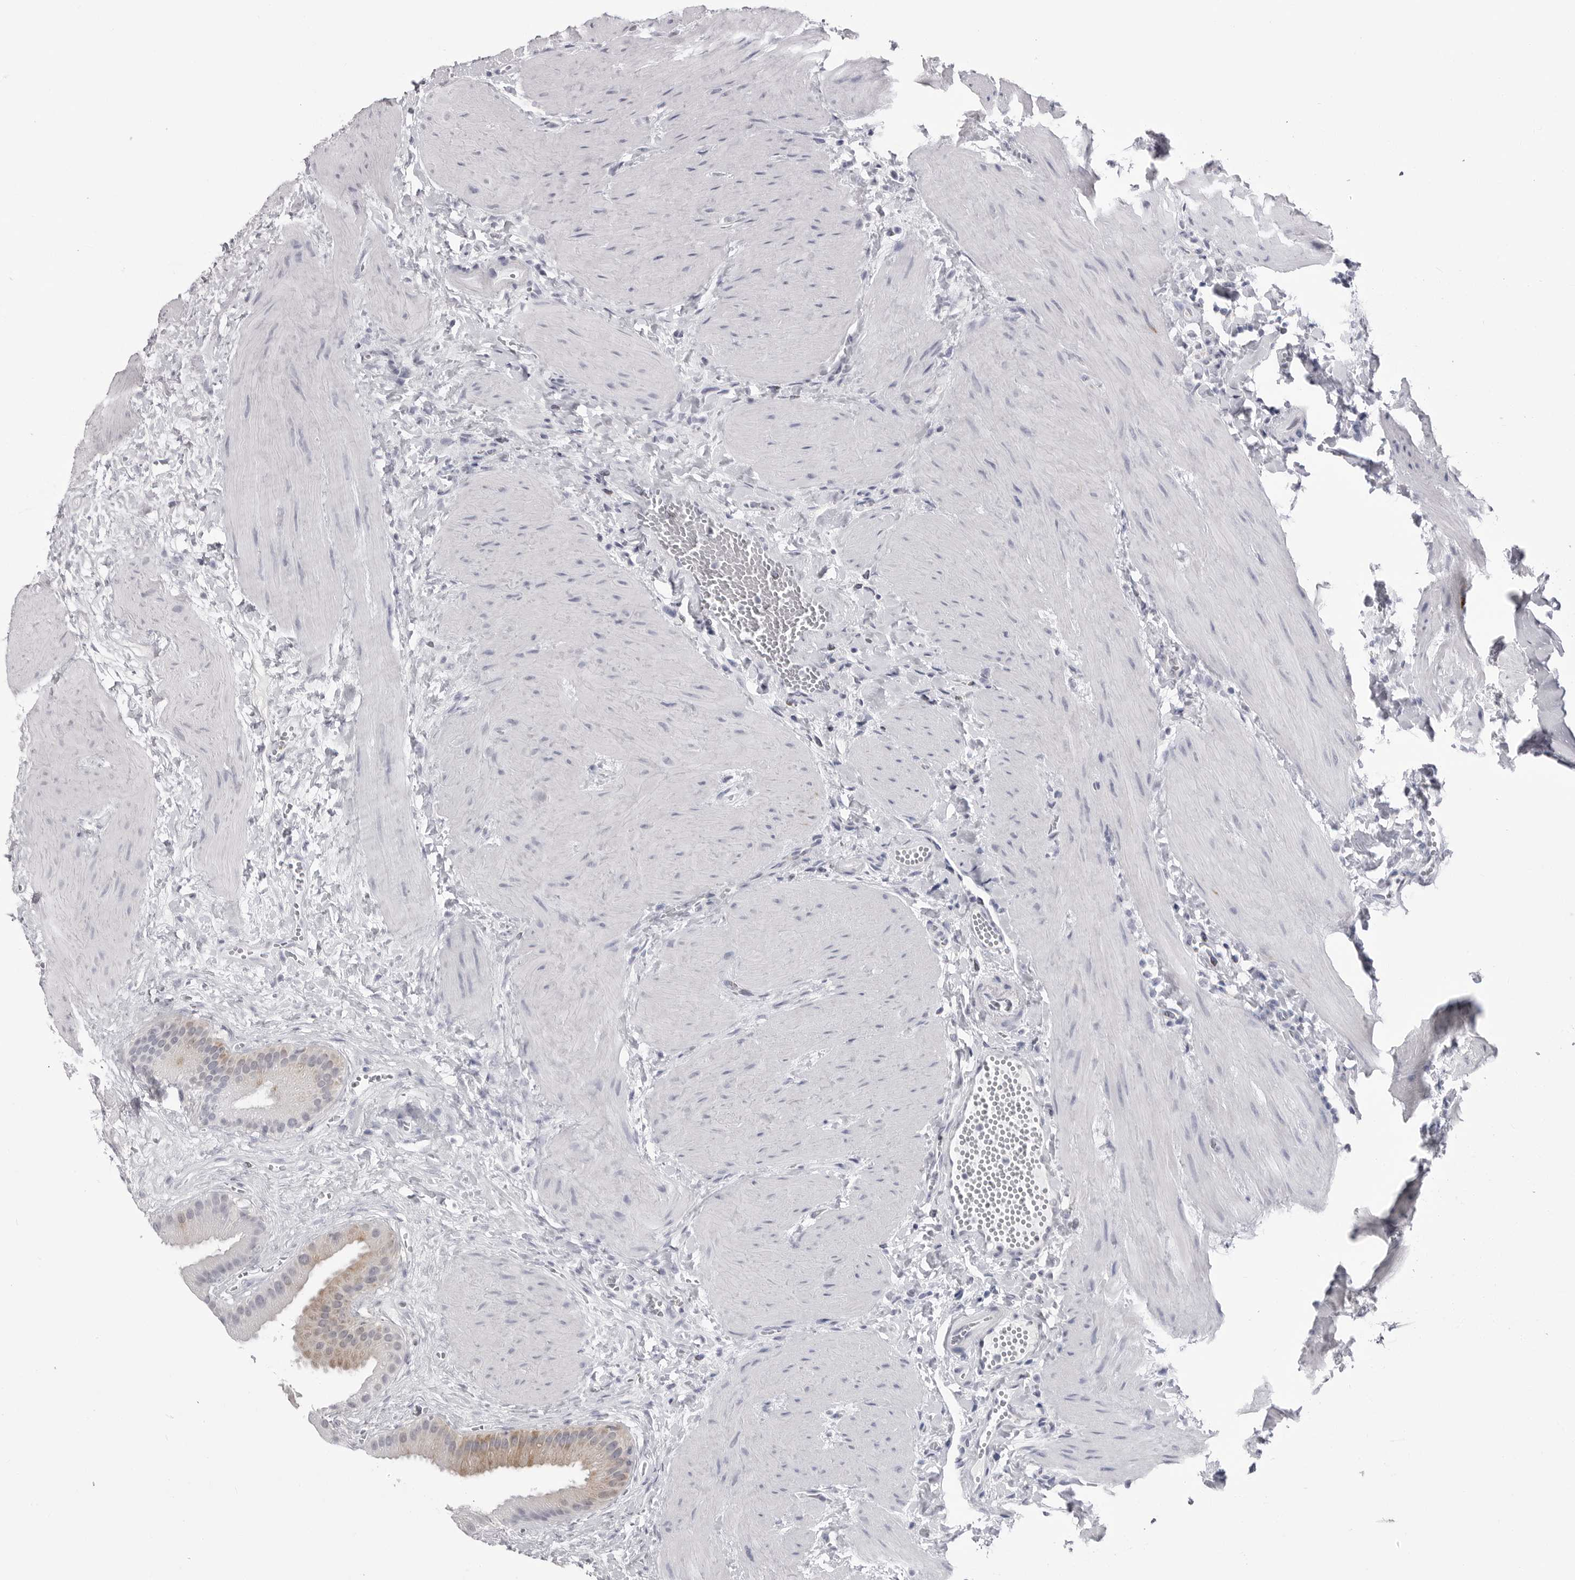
{"staining": {"intensity": "moderate", "quantity": ">75%", "location": "cytoplasmic/membranous"}, "tissue": "gallbladder", "cell_type": "Glandular cells", "image_type": "normal", "snomed": [{"axis": "morphology", "description": "Normal tissue, NOS"}, {"axis": "topography", "description": "Gallbladder"}], "caption": "A brown stain highlights moderate cytoplasmic/membranous staining of a protein in glandular cells of unremarkable human gallbladder.", "gene": "FH", "patient": {"sex": "male", "age": 55}}